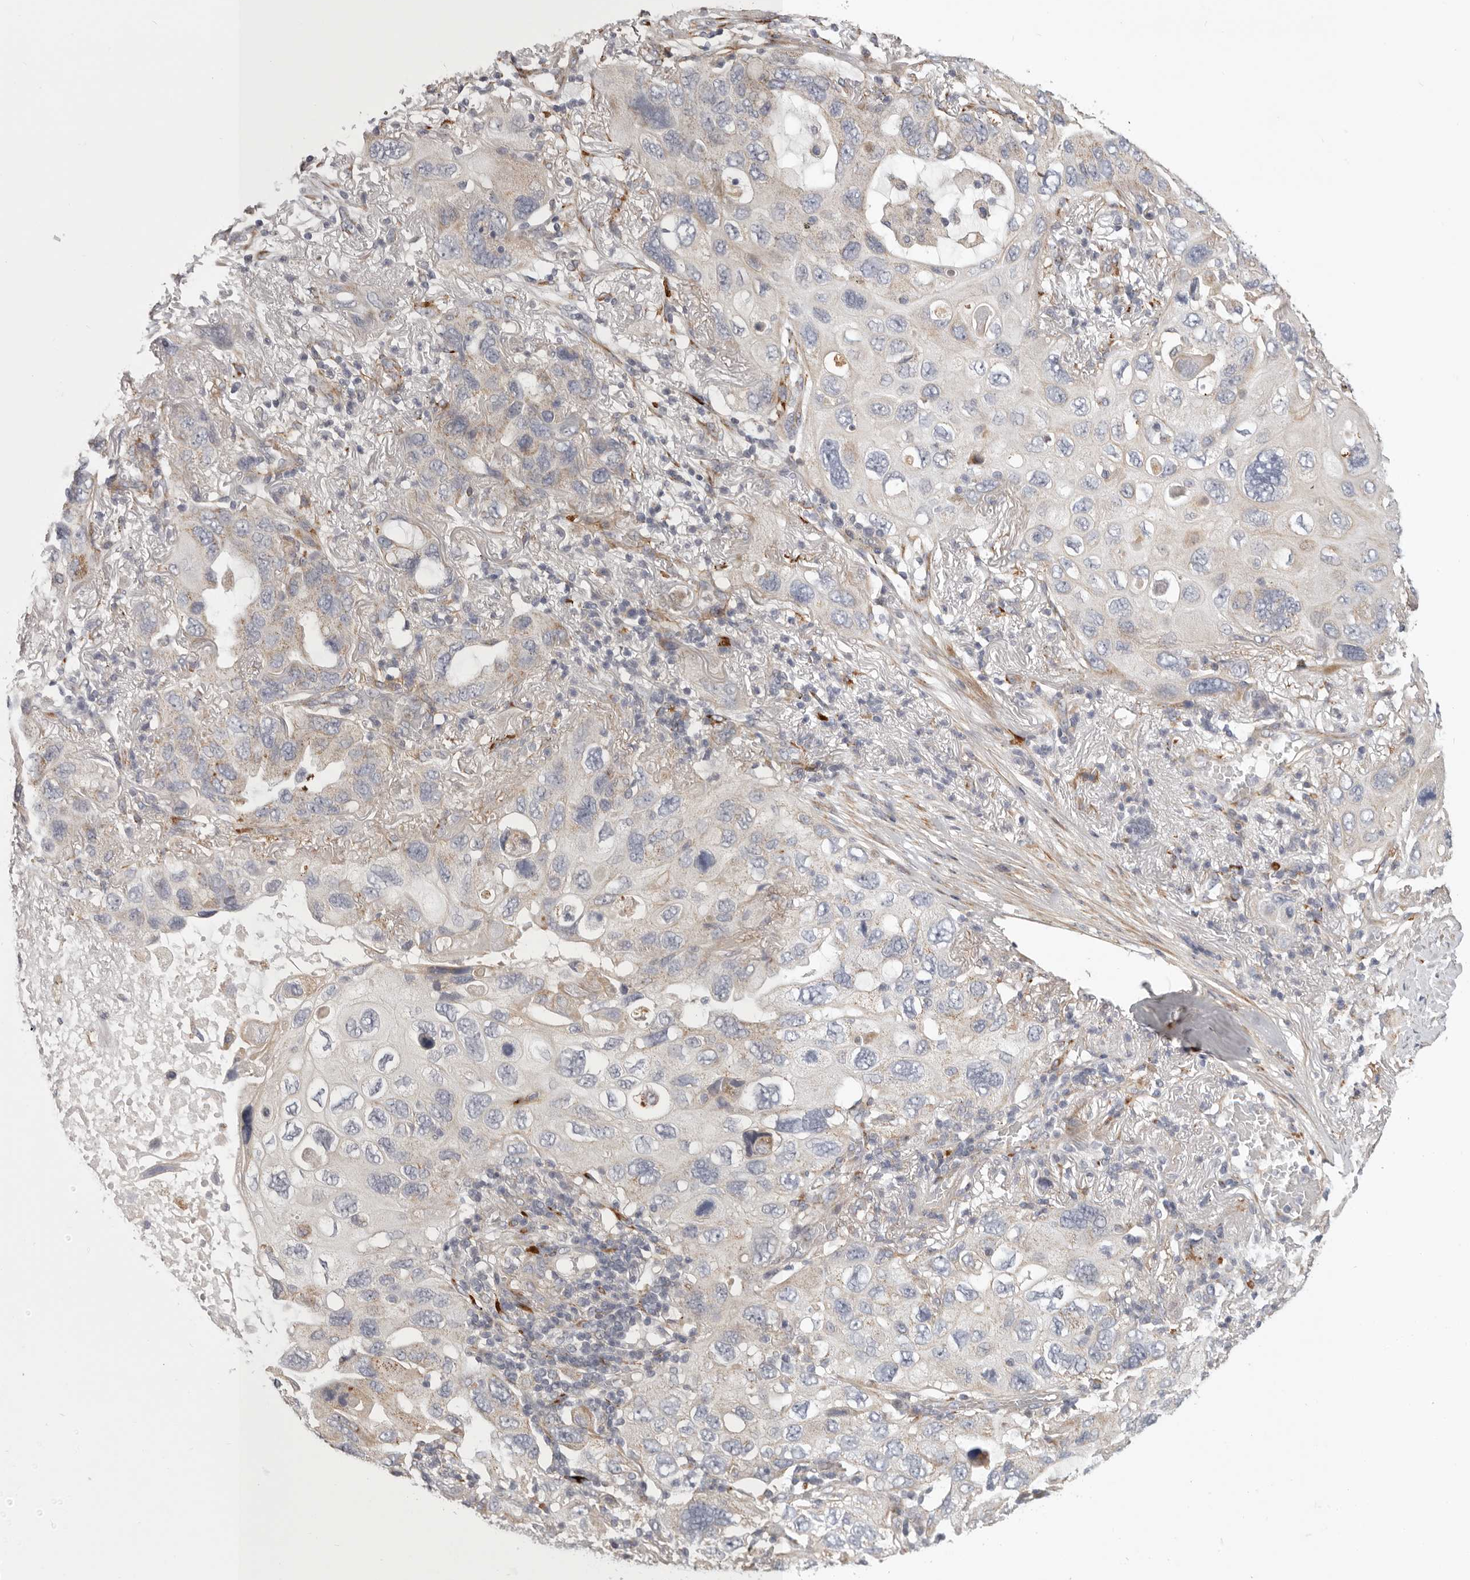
{"staining": {"intensity": "negative", "quantity": "none", "location": "none"}, "tissue": "lung cancer", "cell_type": "Tumor cells", "image_type": "cancer", "snomed": [{"axis": "morphology", "description": "Squamous cell carcinoma, NOS"}, {"axis": "topography", "description": "Lung"}], "caption": "The photomicrograph displays no staining of tumor cells in lung squamous cell carcinoma. (DAB immunohistochemistry (IHC), high magnification).", "gene": "MRPS10", "patient": {"sex": "female", "age": 73}}